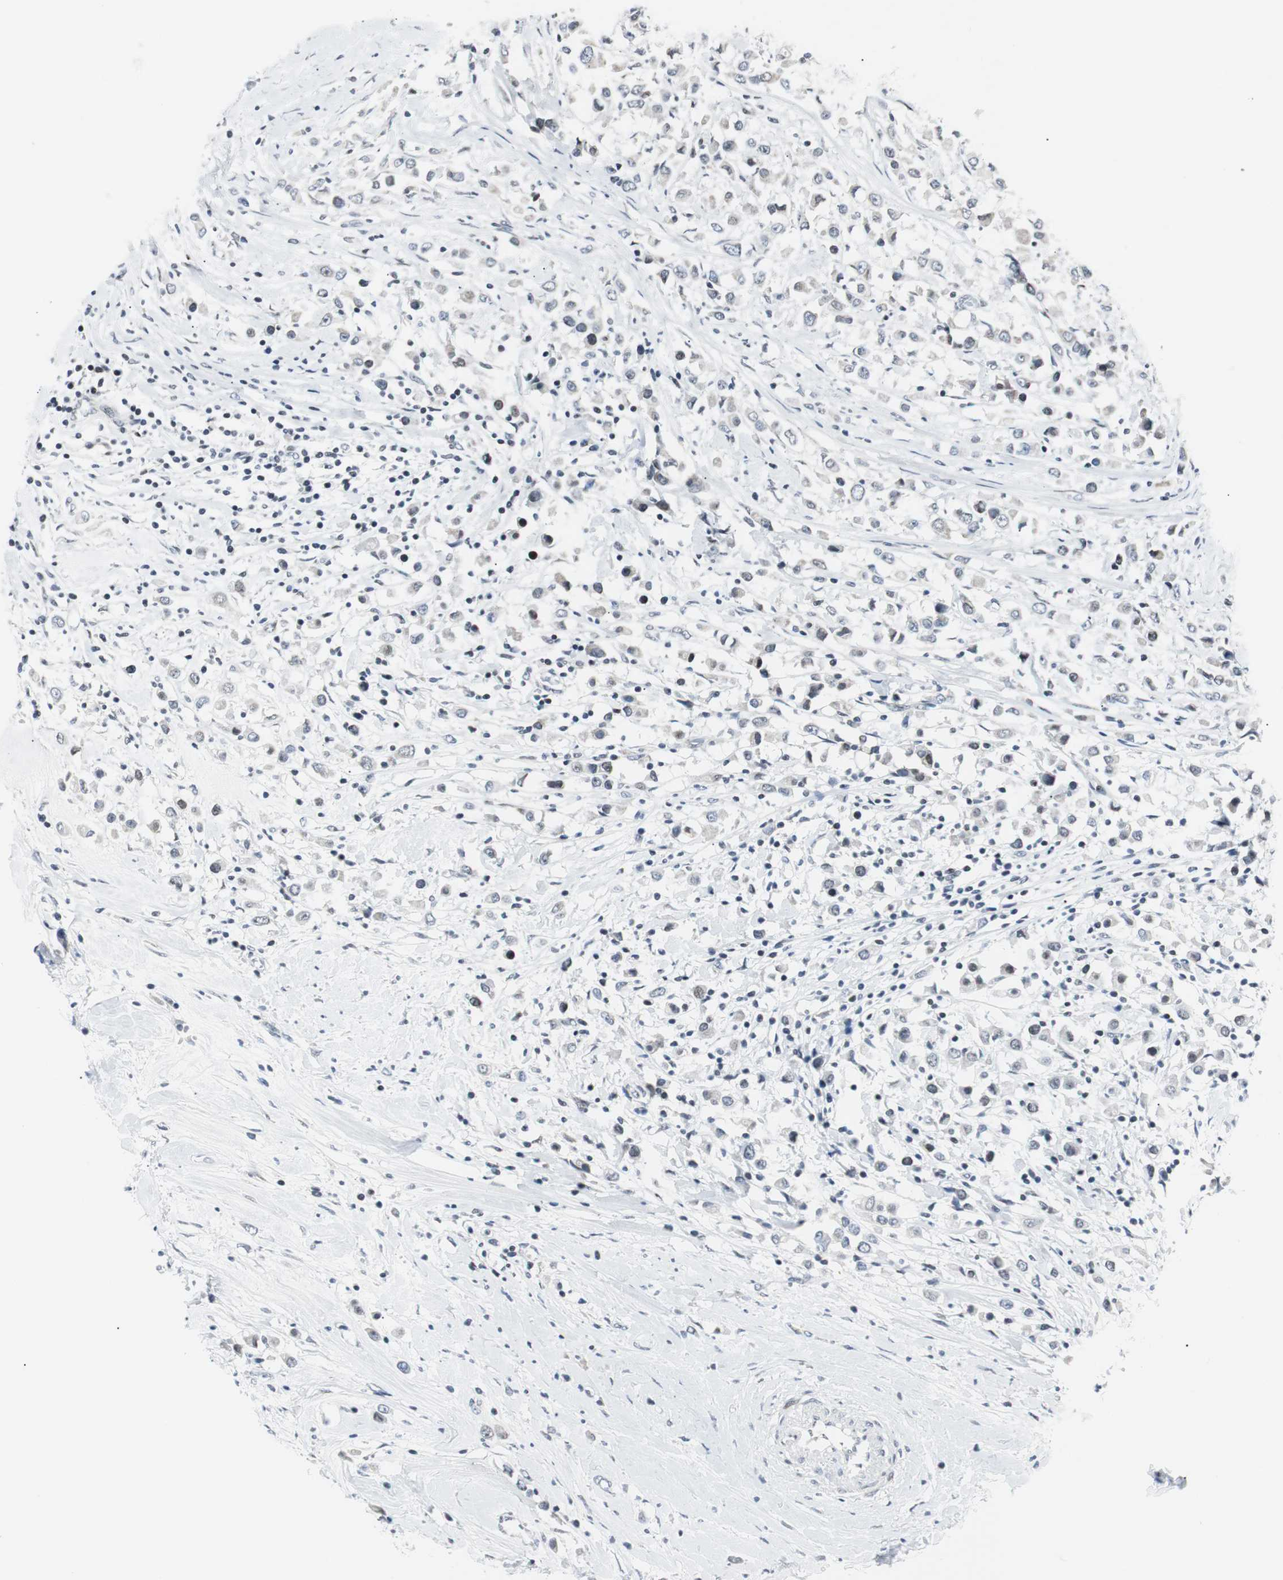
{"staining": {"intensity": "weak", "quantity": "<25%", "location": "nuclear"}, "tissue": "breast cancer", "cell_type": "Tumor cells", "image_type": "cancer", "snomed": [{"axis": "morphology", "description": "Duct carcinoma"}, {"axis": "topography", "description": "Breast"}], "caption": "Breast cancer was stained to show a protein in brown. There is no significant positivity in tumor cells.", "gene": "MTA1", "patient": {"sex": "female", "age": 61}}